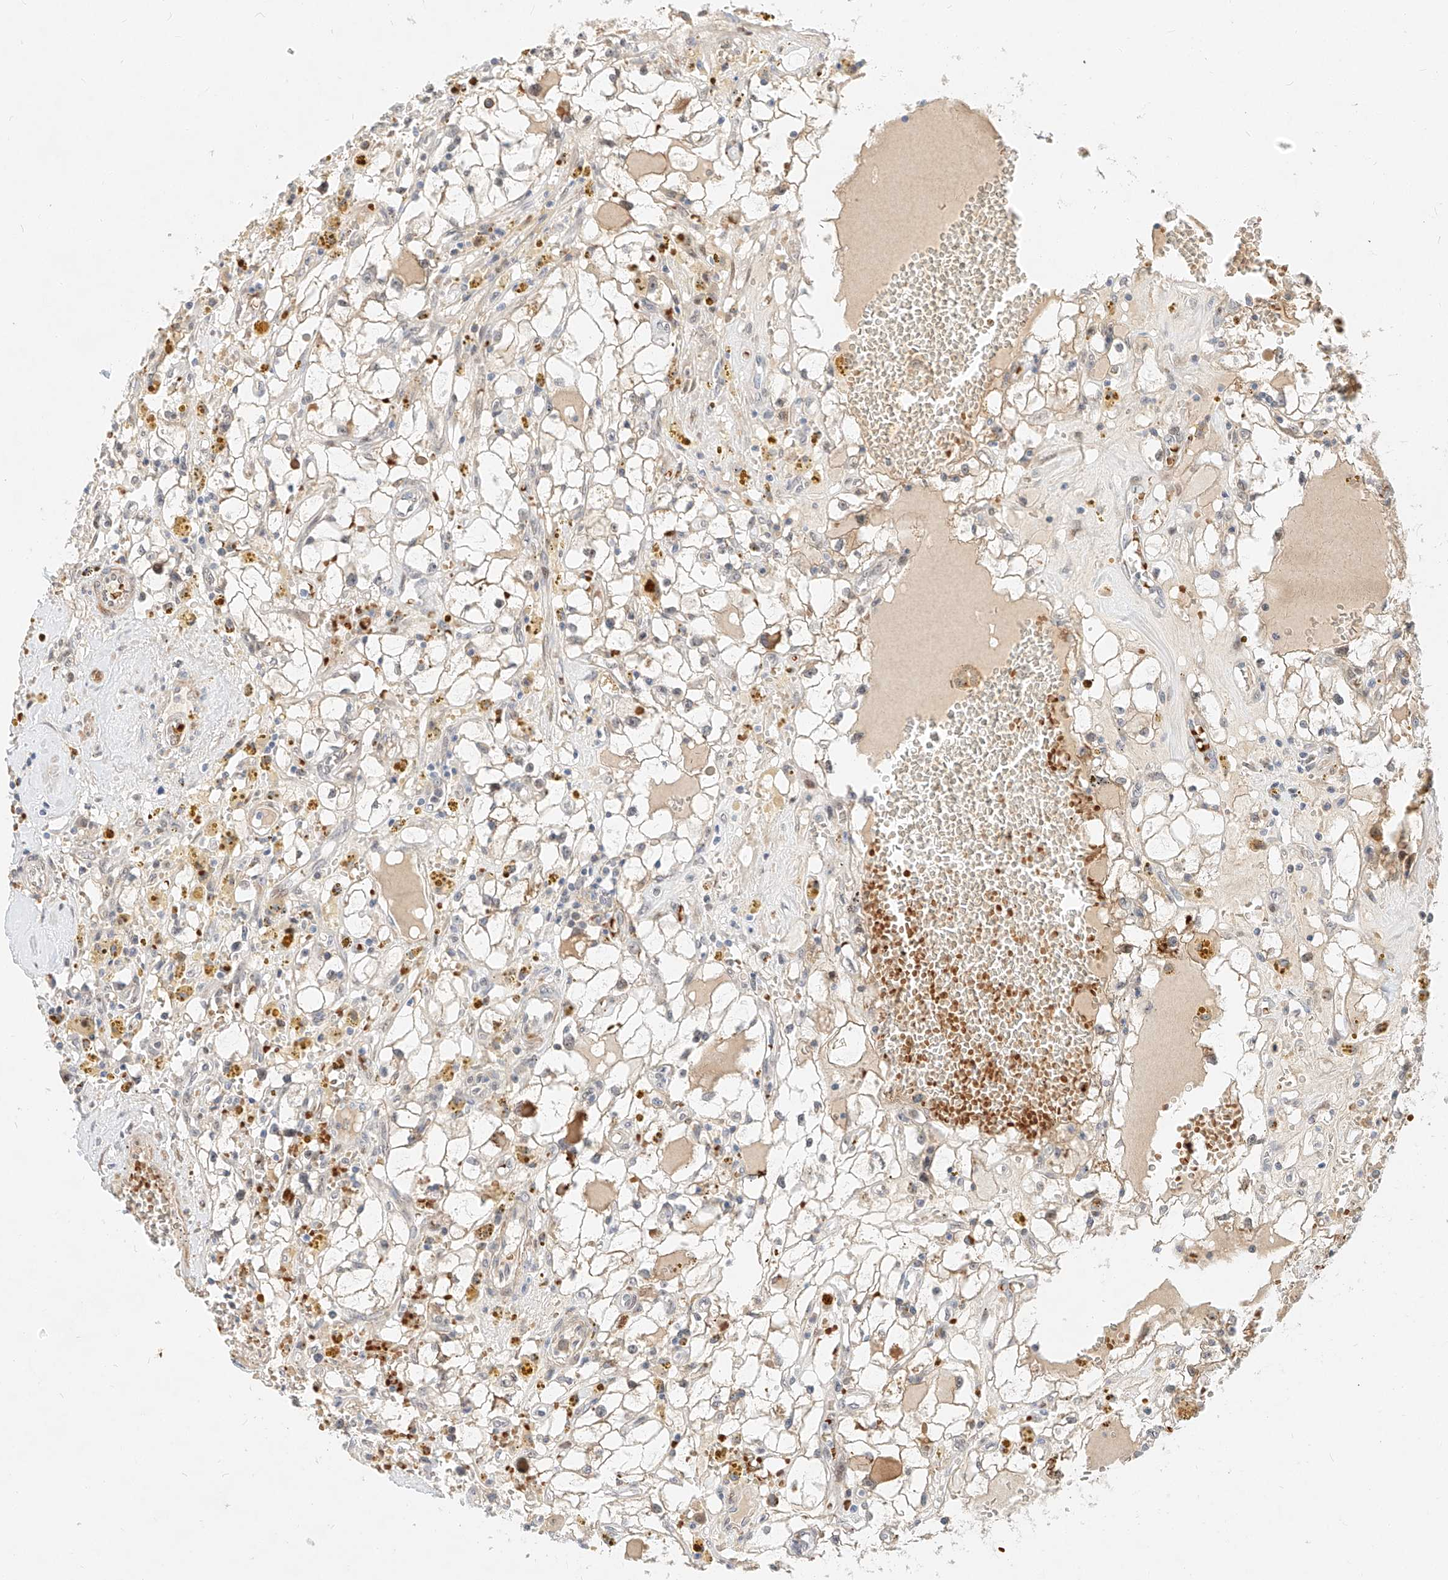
{"staining": {"intensity": "negative", "quantity": "none", "location": "none"}, "tissue": "renal cancer", "cell_type": "Tumor cells", "image_type": "cancer", "snomed": [{"axis": "morphology", "description": "Adenocarcinoma, NOS"}, {"axis": "topography", "description": "Kidney"}], "caption": "DAB (3,3'-diaminobenzidine) immunohistochemical staining of human renal cancer (adenocarcinoma) reveals no significant staining in tumor cells. The staining is performed using DAB (3,3'-diaminobenzidine) brown chromogen with nuclei counter-stained in using hematoxylin.", "gene": "CBX8", "patient": {"sex": "male", "age": 56}}